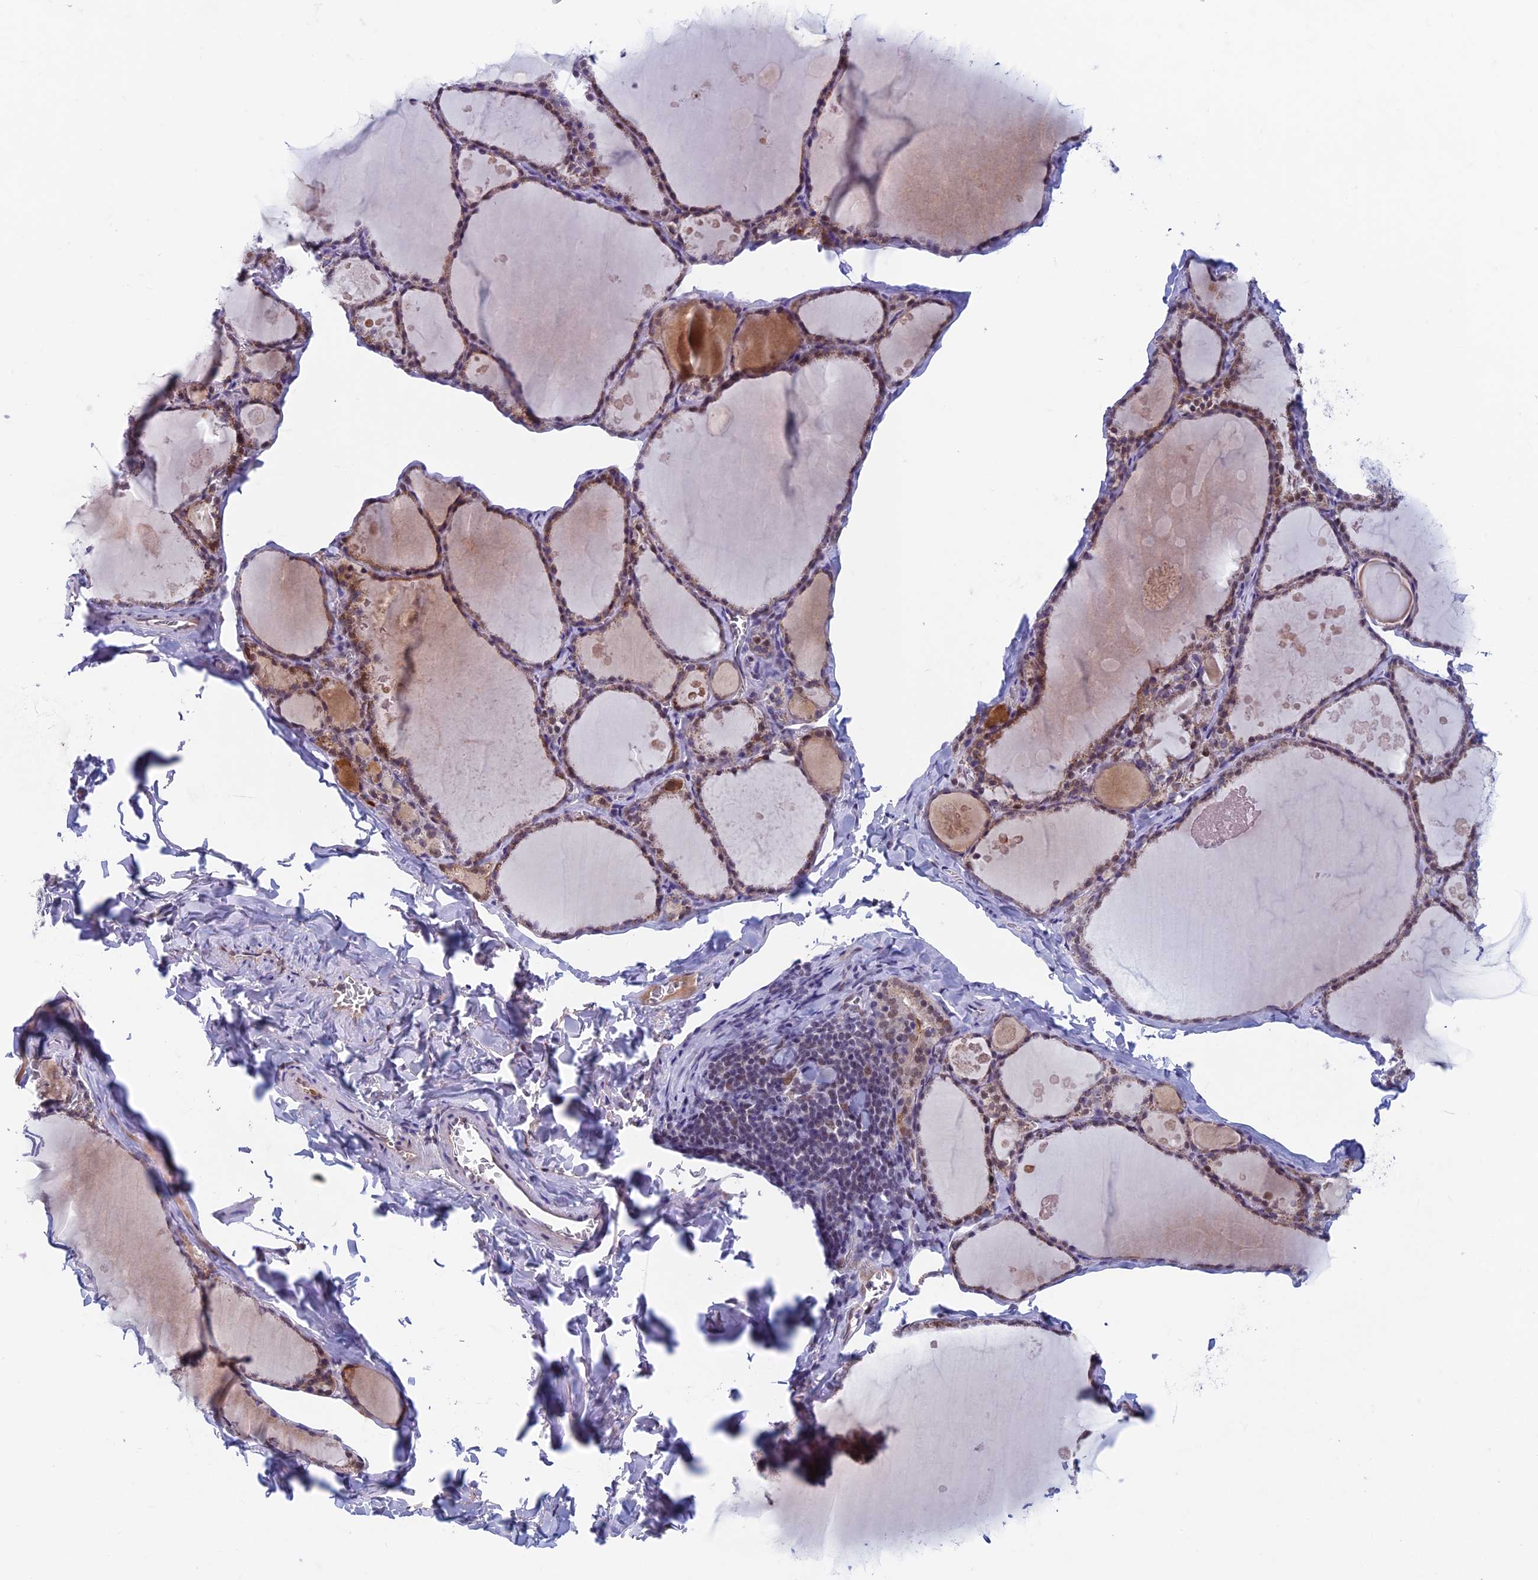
{"staining": {"intensity": "moderate", "quantity": "25%-75%", "location": "cytoplasmic/membranous,nuclear"}, "tissue": "thyroid gland", "cell_type": "Glandular cells", "image_type": "normal", "snomed": [{"axis": "morphology", "description": "Normal tissue, NOS"}, {"axis": "topography", "description": "Thyroid gland"}], "caption": "Immunohistochemical staining of normal thyroid gland reveals medium levels of moderate cytoplasmic/membranous,nuclear expression in about 25%-75% of glandular cells.", "gene": "ASH2L", "patient": {"sex": "male", "age": 56}}